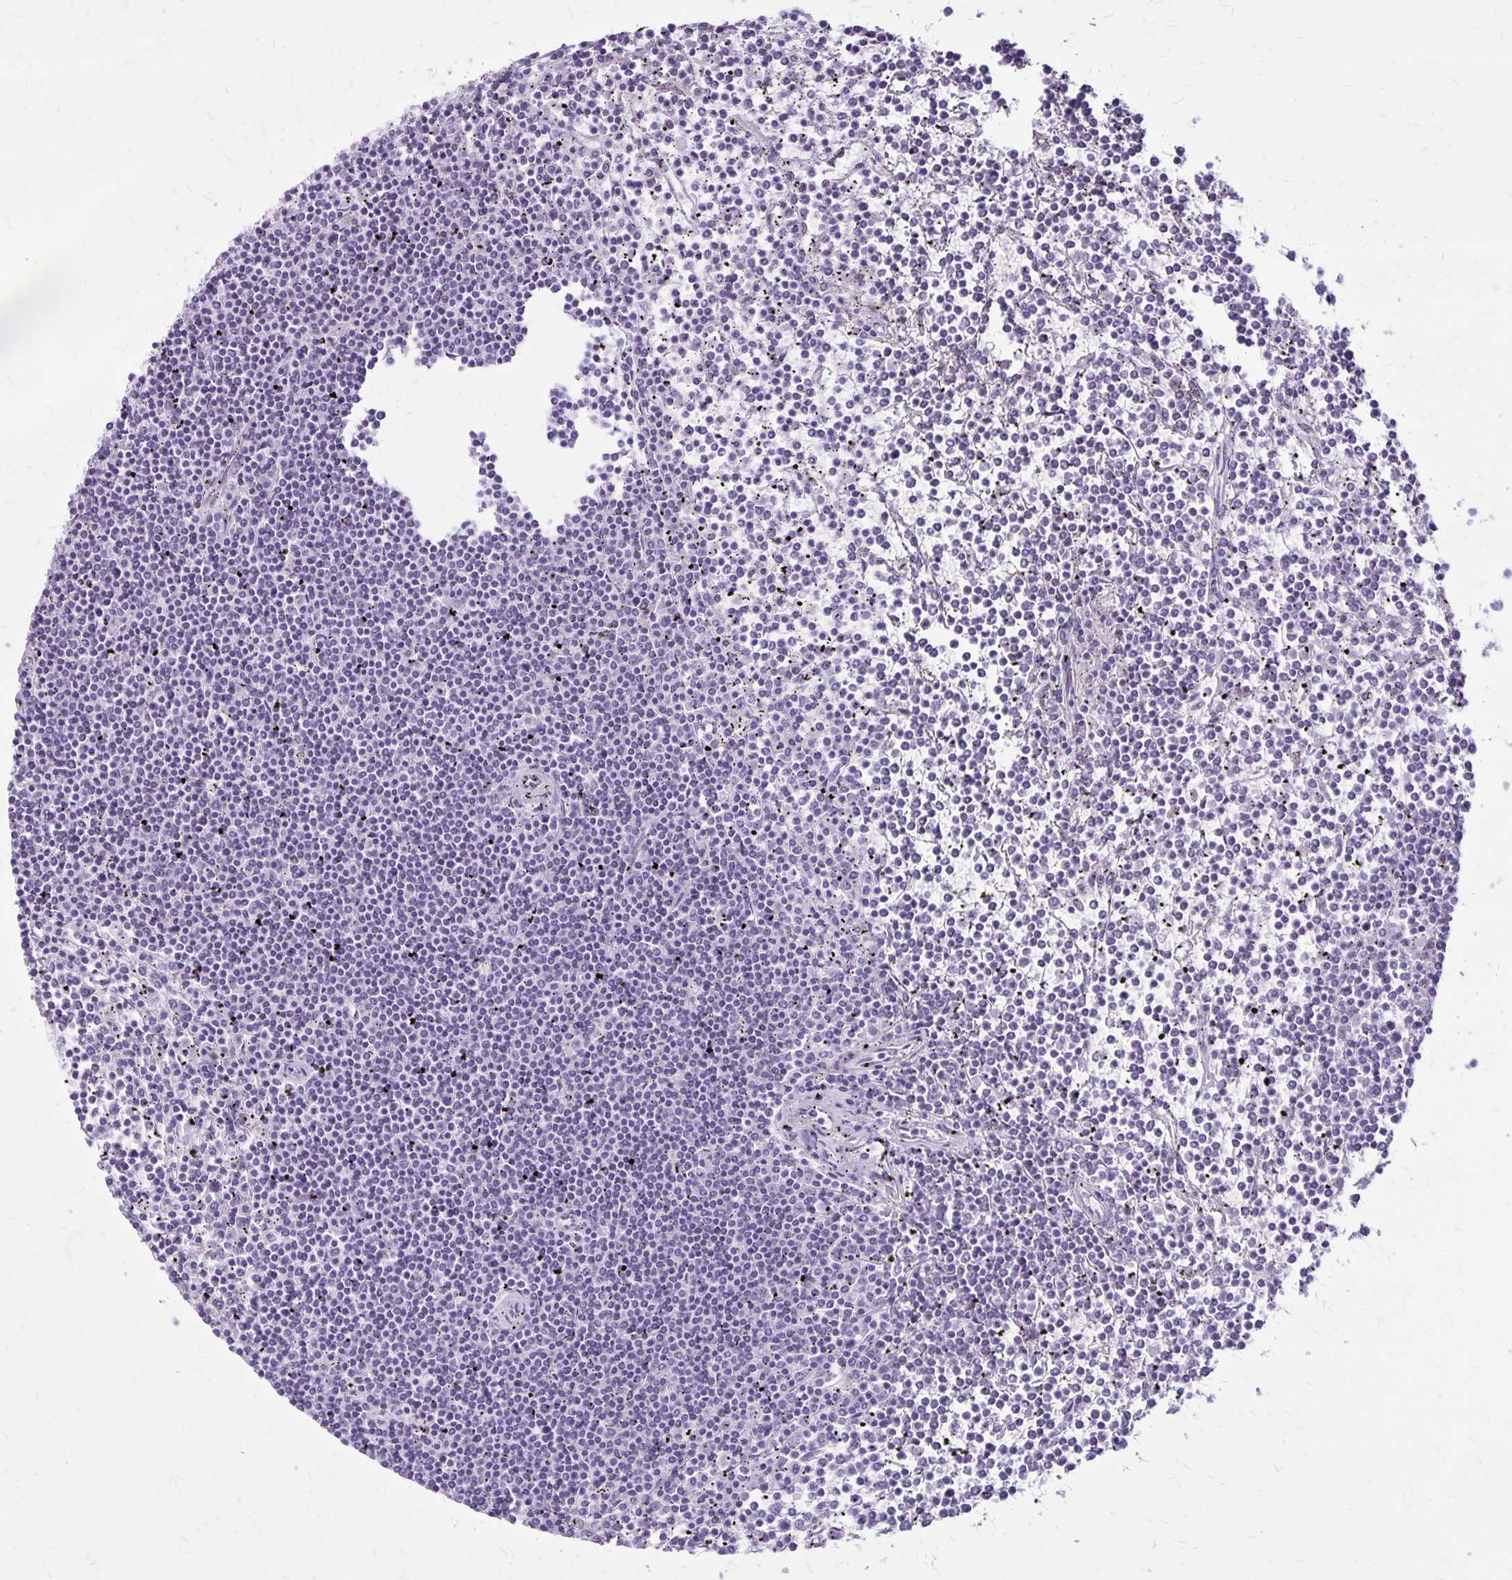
{"staining": {"intensity": "negative", "quantity": "none", "location": "none"}, "tissue": "lymphoma", "cell_type": "Tumor cells", "image_type": "cancer", "snomed": [{"axis": "morphology", "description": "Malignant lymphoma, non-Hodgkin's type, Low grade"}, {"axis": "topography", "description": "Spleen"}], "caption": "High power microscopy image of an IHC photomicrograph of malignant lymphoma, non-Hodgkin's type (low-grade), revealing no significant staining in tumor cells. Nuclei are stained in blue.", "gene": "GP9", "patient": {"sex": "female", "age": 19}}